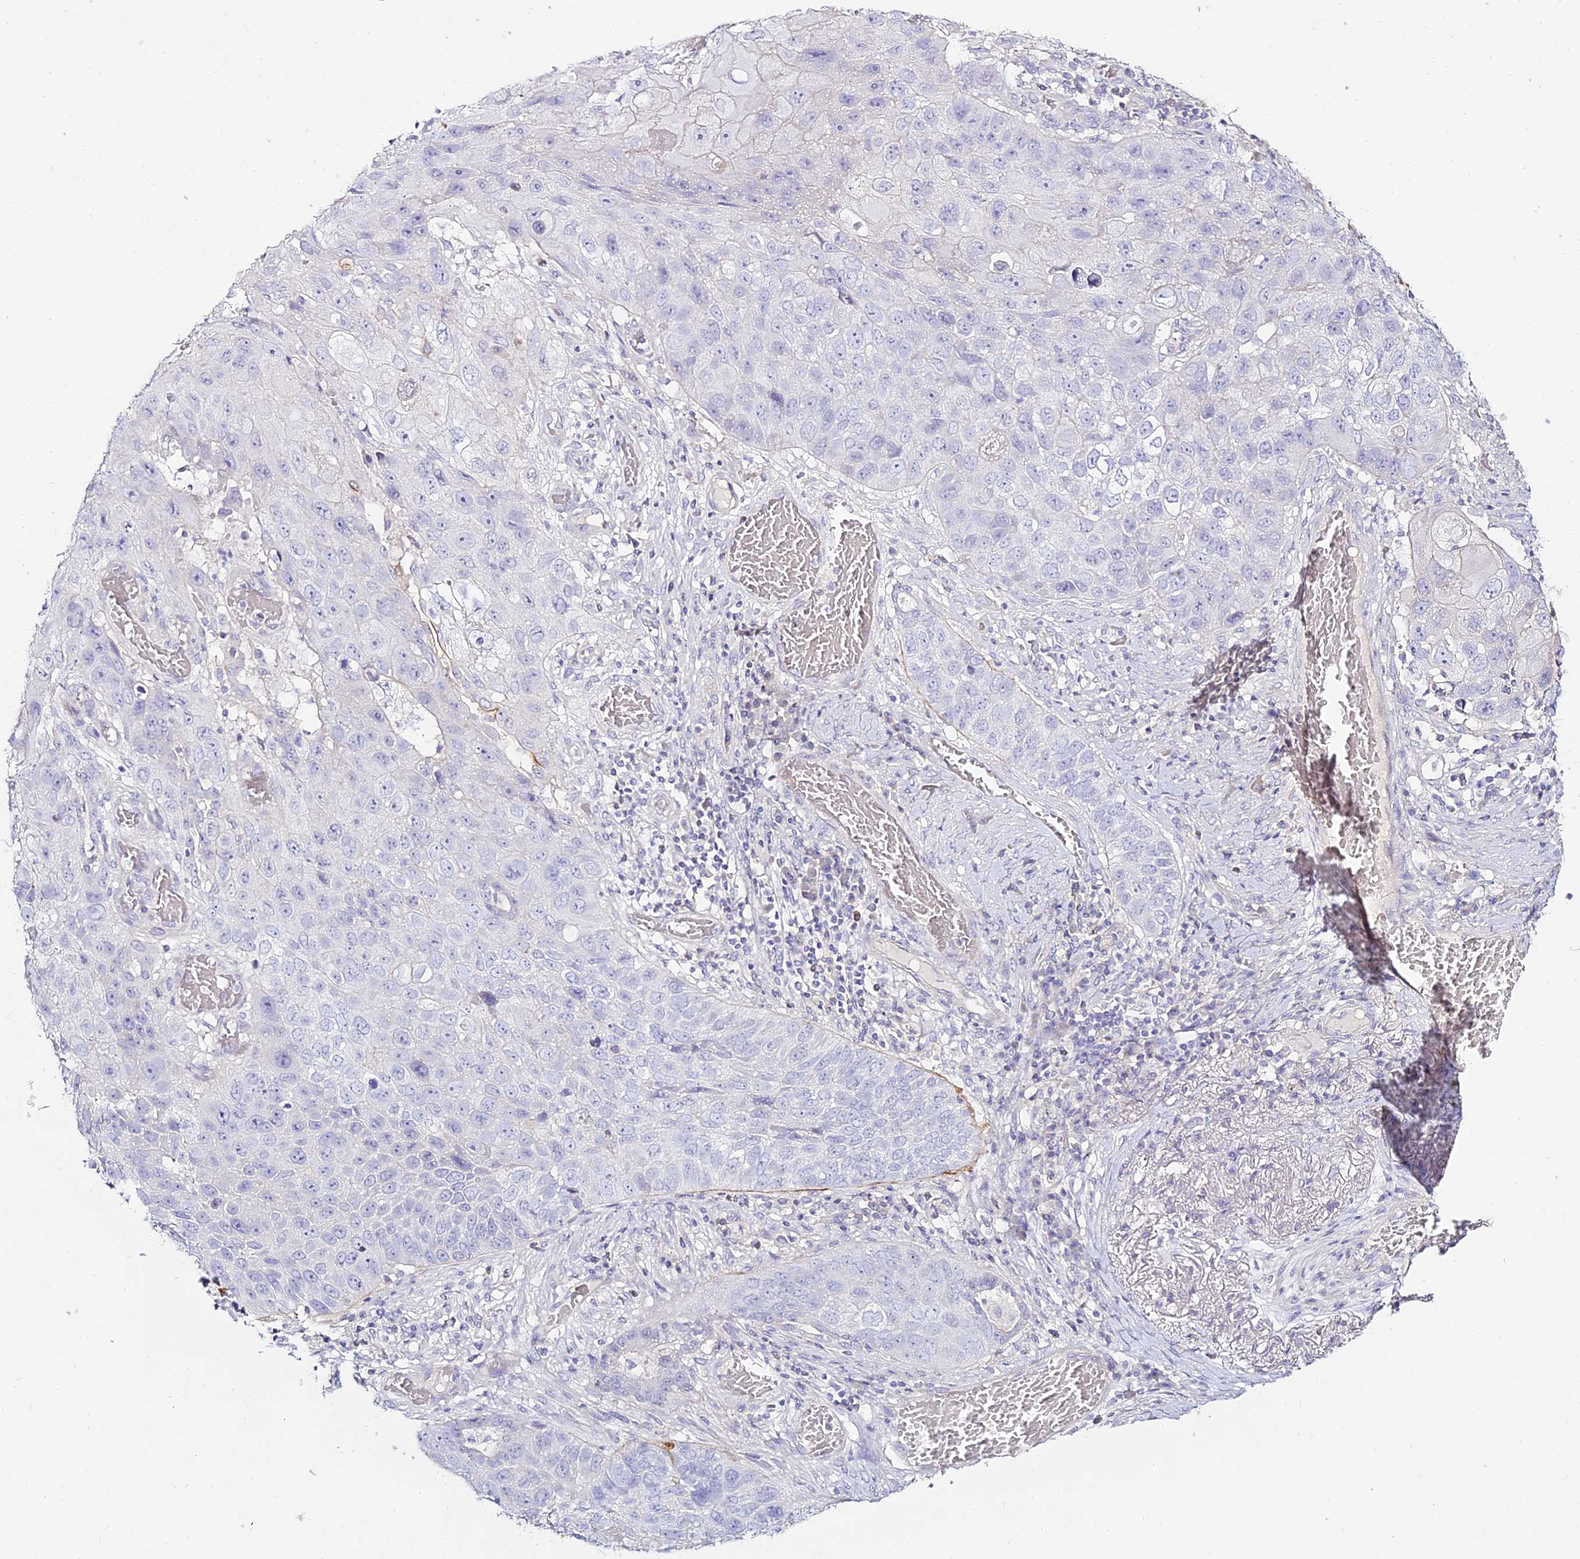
{"staining": {"intensity": "negative", "quantity": "none", "location": "none"}, "tissue": "lung cancer", "cell_type": "Tumor cells", "image_type": "cancer", "snomed": [{"axis": "morphology", "description": "Squamous cell carcinoma, NOS"}, {"axis": "topography", "description": "Lung"}], "caption": "Lung cancer was stained to show a protein in brown. There is no significant positivity in tumor cells.", "gene": "ALPG", "patient": {"sex": "male", "age": 61}}